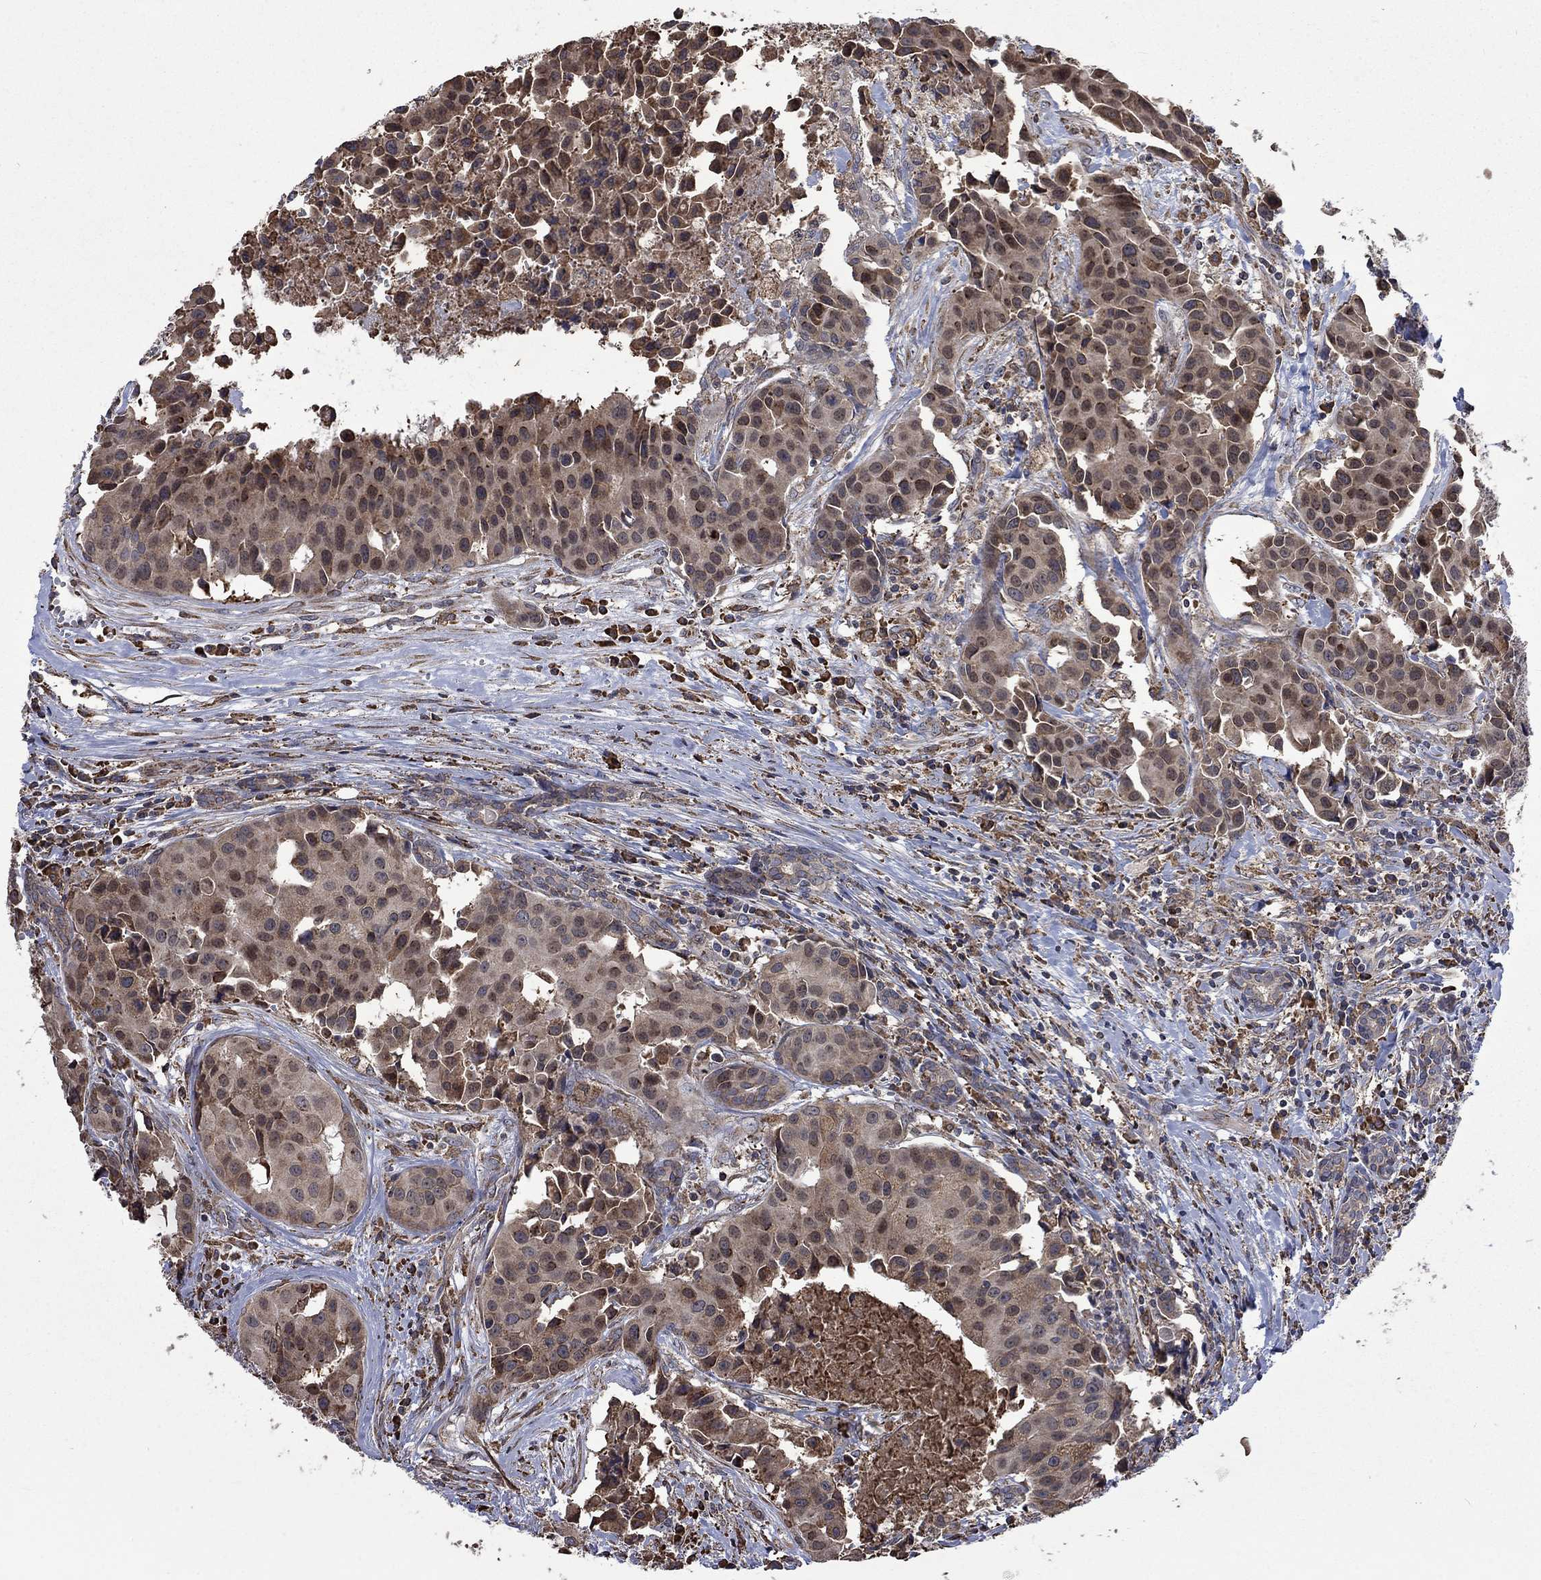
{"staining": {"intensity": "moderate", "quantity": "25%-75%", "location": "cytoplasmic/membranous"}, "tissue": "head and neck cancer", "cell_type": "Tumor cells", "image_type": "cancer", "snomed": [{"axis": "morphology", "description": "Adenocarcinoma, NOS"}, {"axis": "topography", "description": "Head-Neck"}], "caption": "Protein expression by immunohistochemistry displays moderate cytoplasmic/membranous expression in approximately 25%-75% of tumor cells in head and neck adenocarcinoma.", "gene": "ESRRA", "patient": {"sex": "male", "age": 76}}